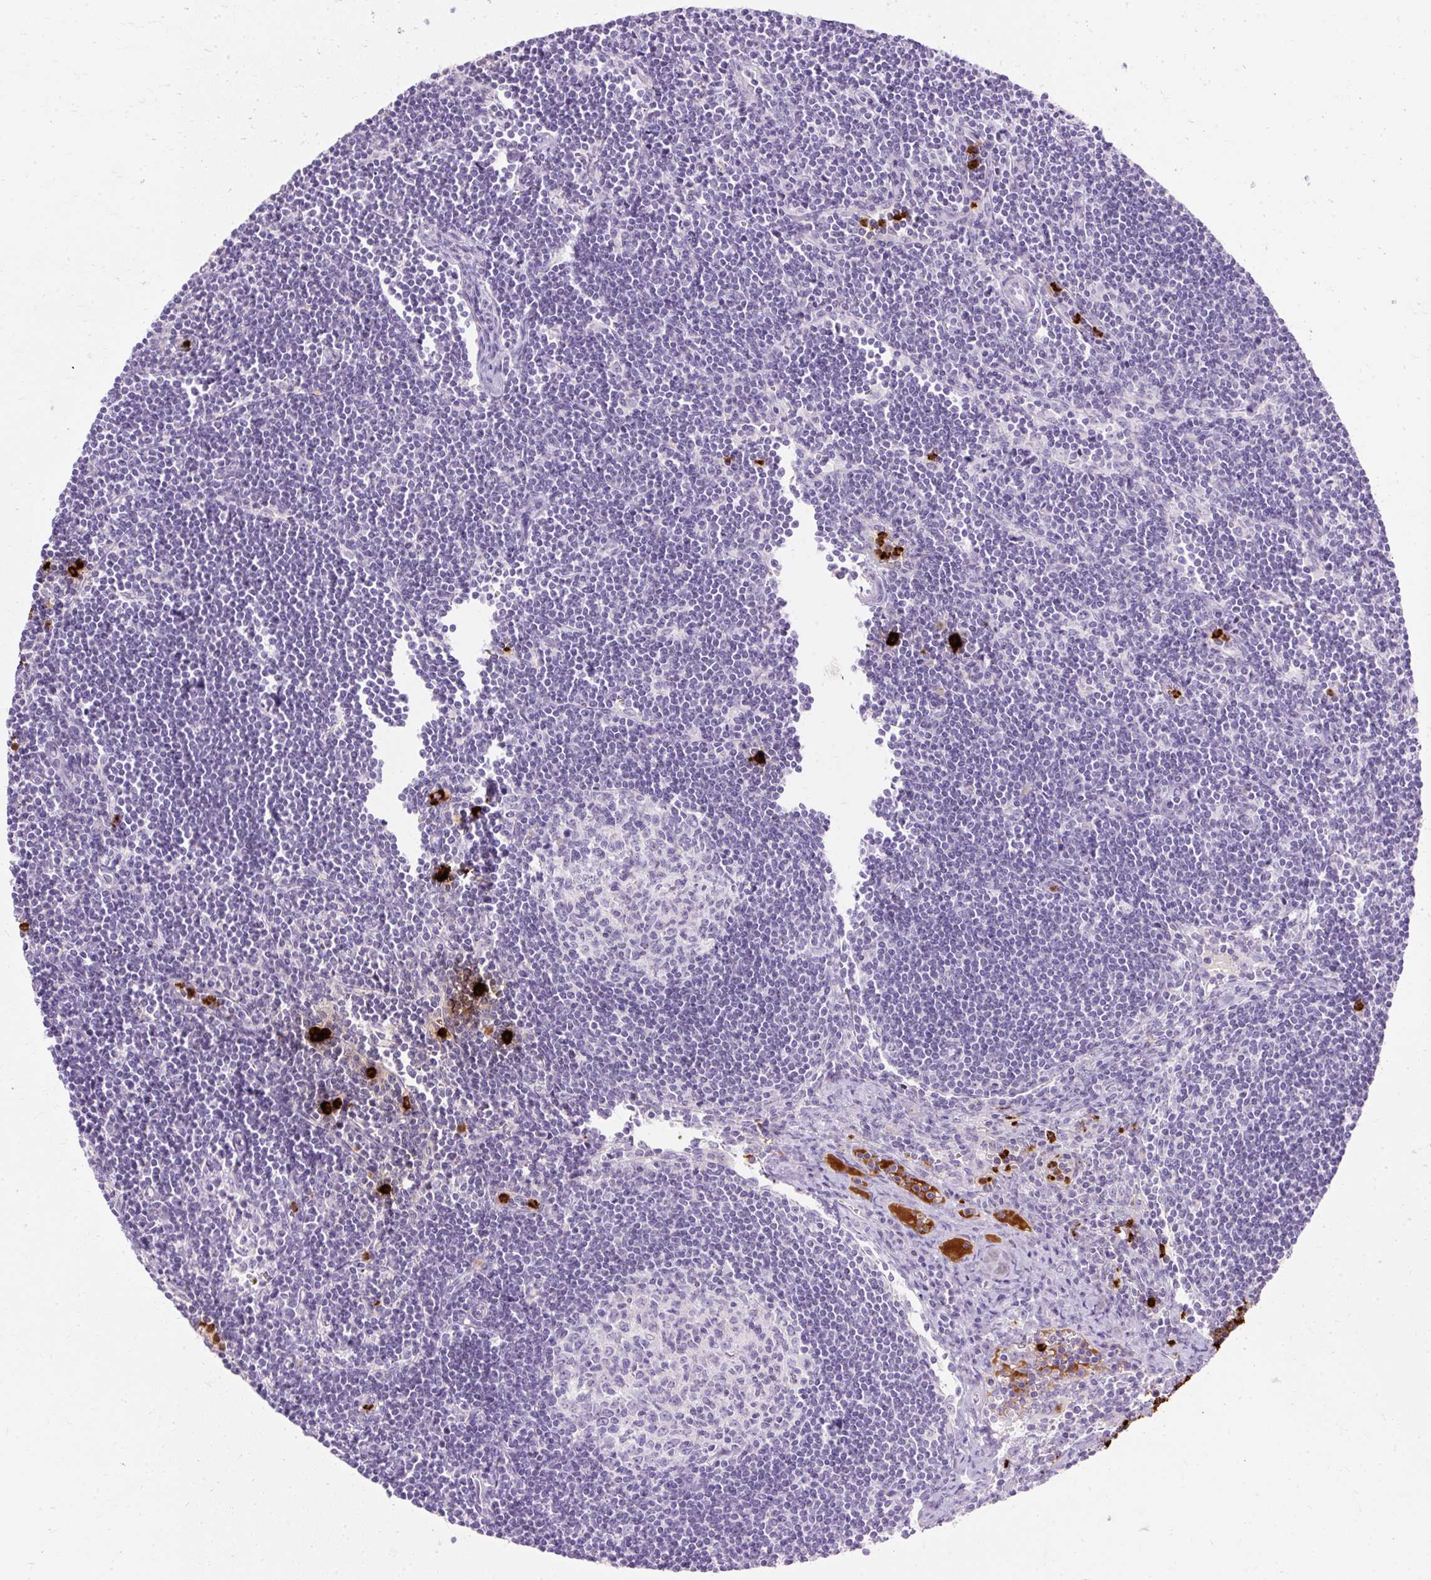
{"staining": {"intensity": "negative", "quantity": "none", "location": "none"}, "tissue": "lymph node", "cell_type": "Germinal center cells", "image_type": "normal", "snomed": [{"axis": "morphology", "description": "Normal tissue, NOS"}, {"axis": "topography", "description": "Lymph node"}], "caption": "This is a photomicrograph of immunohistochemistry (IHC) staining of normal lymph node, which shows no positivity in germinal center cells.", "gene": "DEFA1B", "patient": {"sex": "female", "age": 29}}